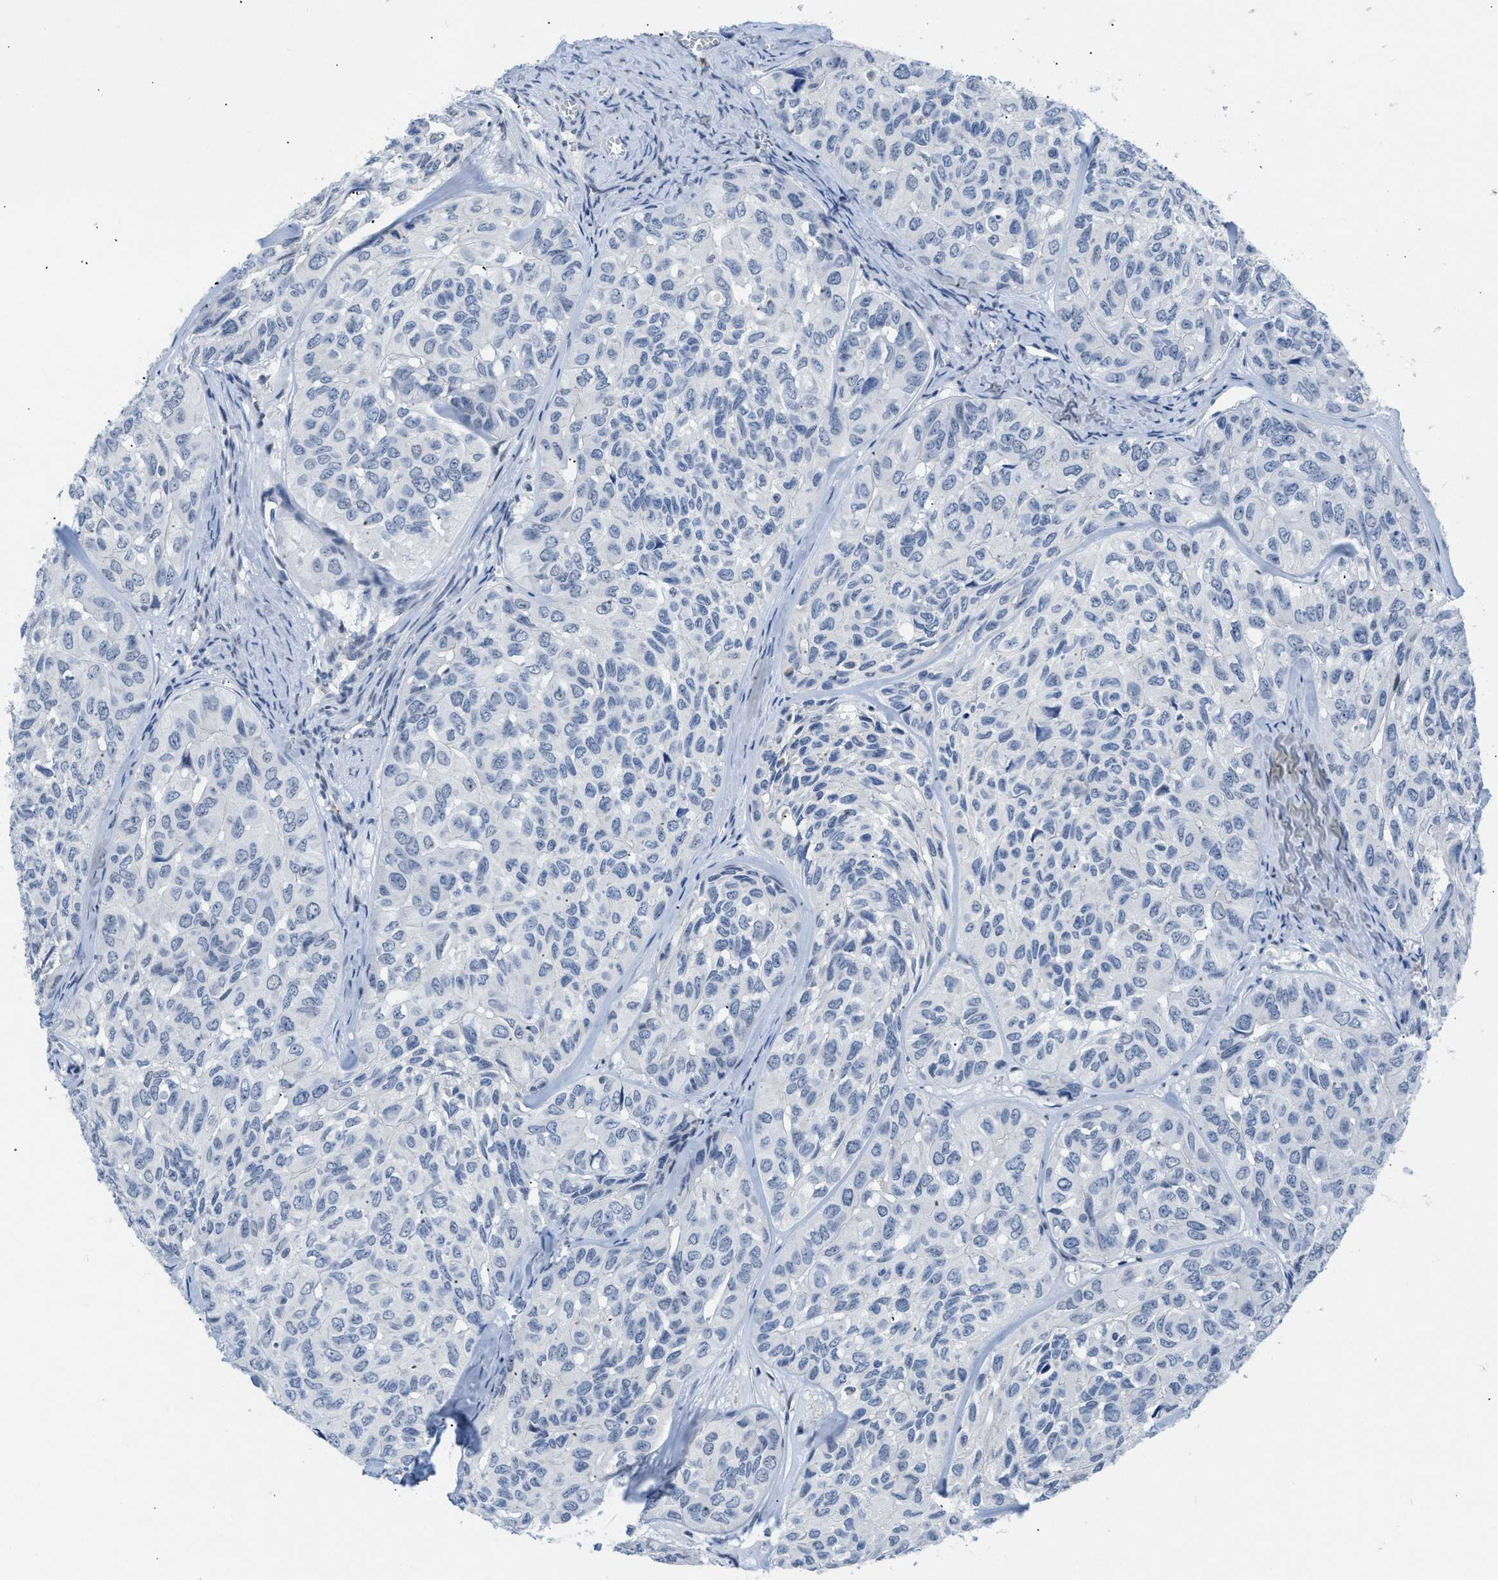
{"staining": {"intensity": "negative", "quantity": "none", "location": "none"}, "tissue": "head and neck cancer", "cell_type": "Tumor cells", "image_type": "cancer", "snomed": [{"axis": "morphology", "description": "Adenocarcinoma, NOS"}, {"axis": "topography", "description": "Salivary gland, NOS"}, {"axis": "topography", "description": "Head-Neck"}], "caption": "Immunohistochemistry micrograph of adenocarcinoma (head and neck) stained for a protein (brown), which demonstrates no expression in tumor cells. (Brightfield microscopy of DAB (3,3'-diaminobenzidine) immunohistochemistry at high magnification).", "gene": "BOLL", "patient": {"sex": "female", "age": 76}}